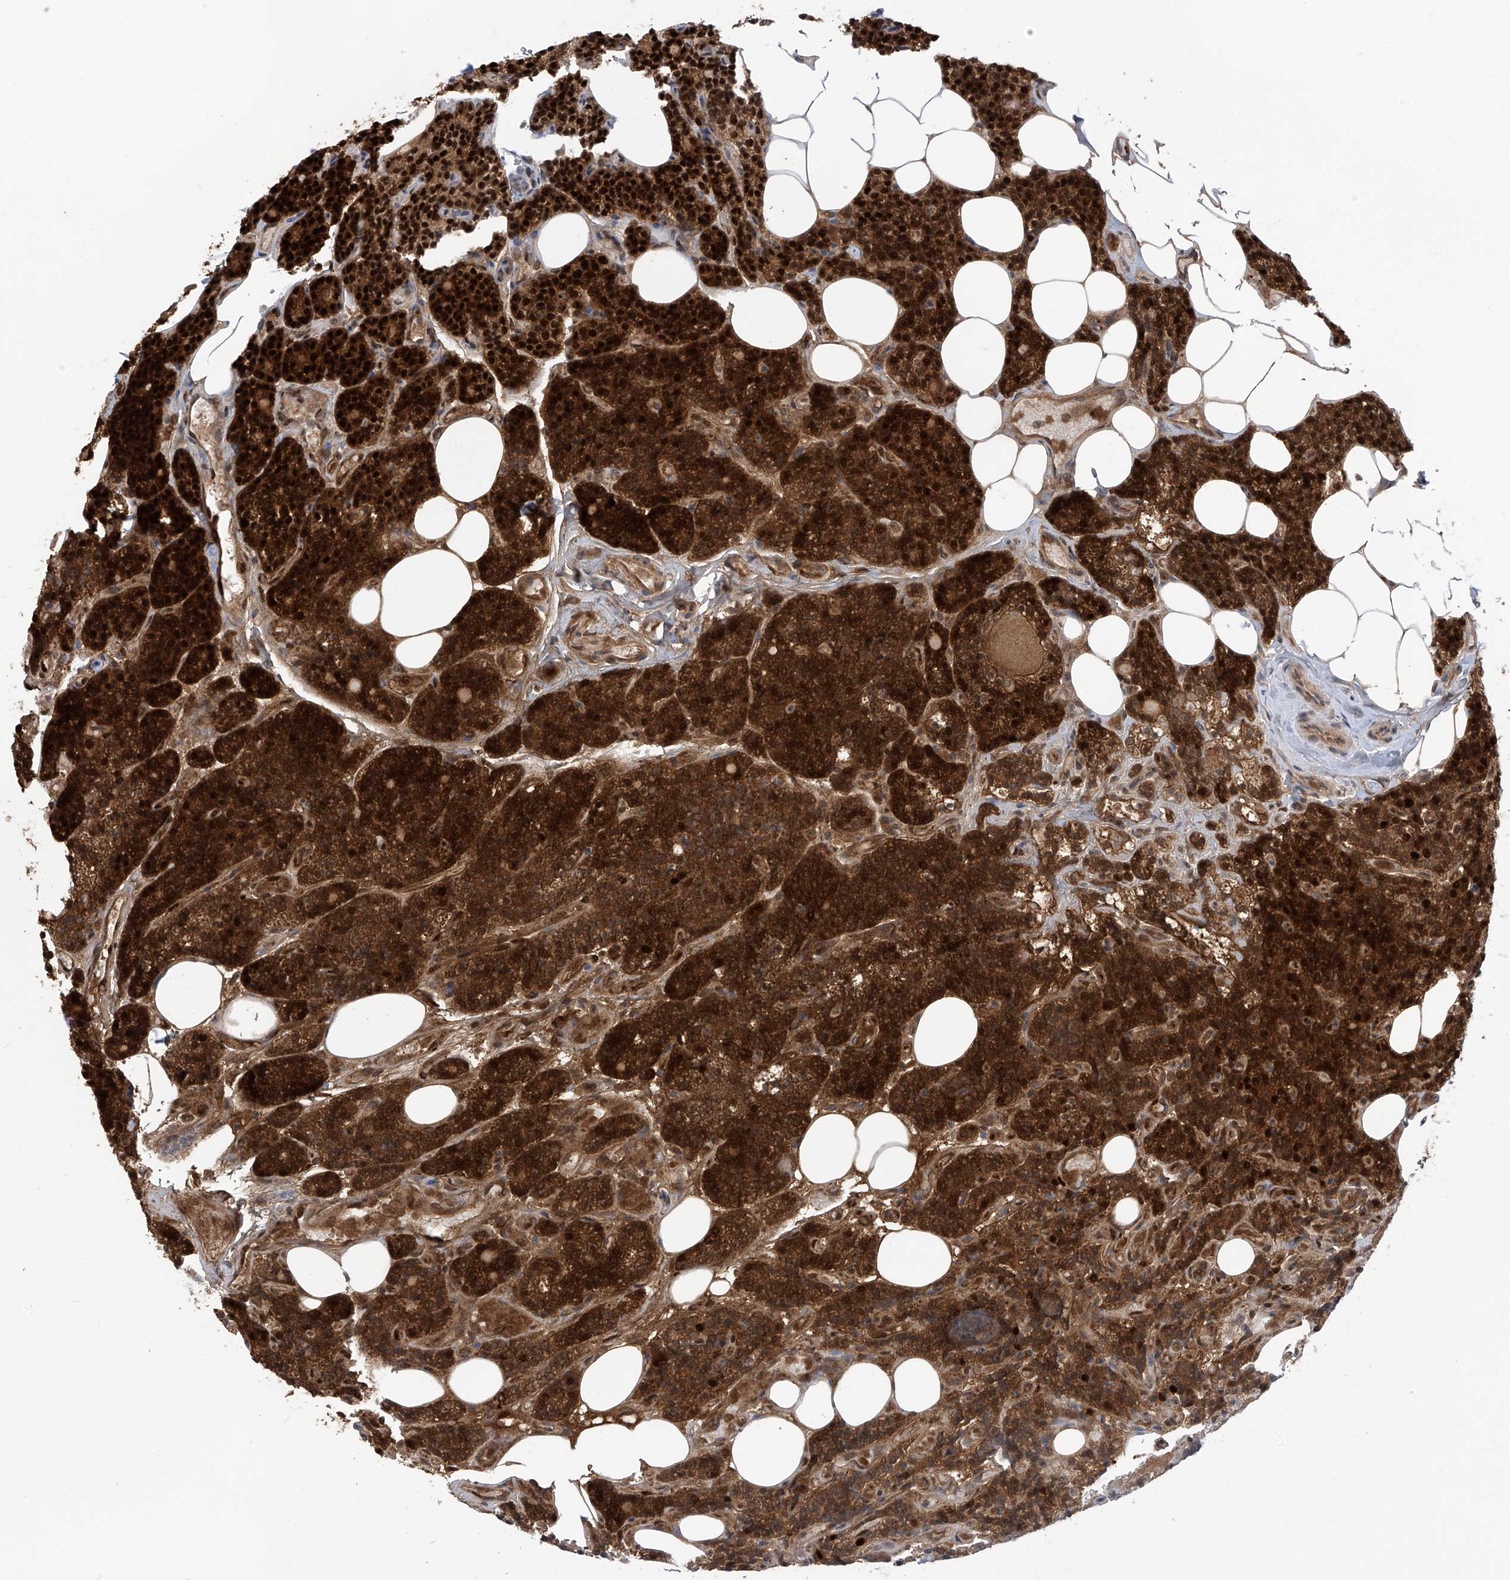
{"staining": {"intensity": "strong", "quantity": ">75%", "location": "cytoplasmic/membranous,nuclear"}, "tissue": "parathyroid gland", "cell_type": "Glandular cells", "image_type": "normal", "snomed": [{"axis": "morphology", "description": "Normal tissue, NOS"}, {"axis": "topography", "description": "Parathyroid gland"}], "caption": "Parathyroid gland stained for a protein exhibits strong cytoplasmic/membranous,nuclear positivity in glandular cells. Nuclei are stained in blue.", "gene": "KIAA1522", "patient": {"sex": "female", "age": 43}}